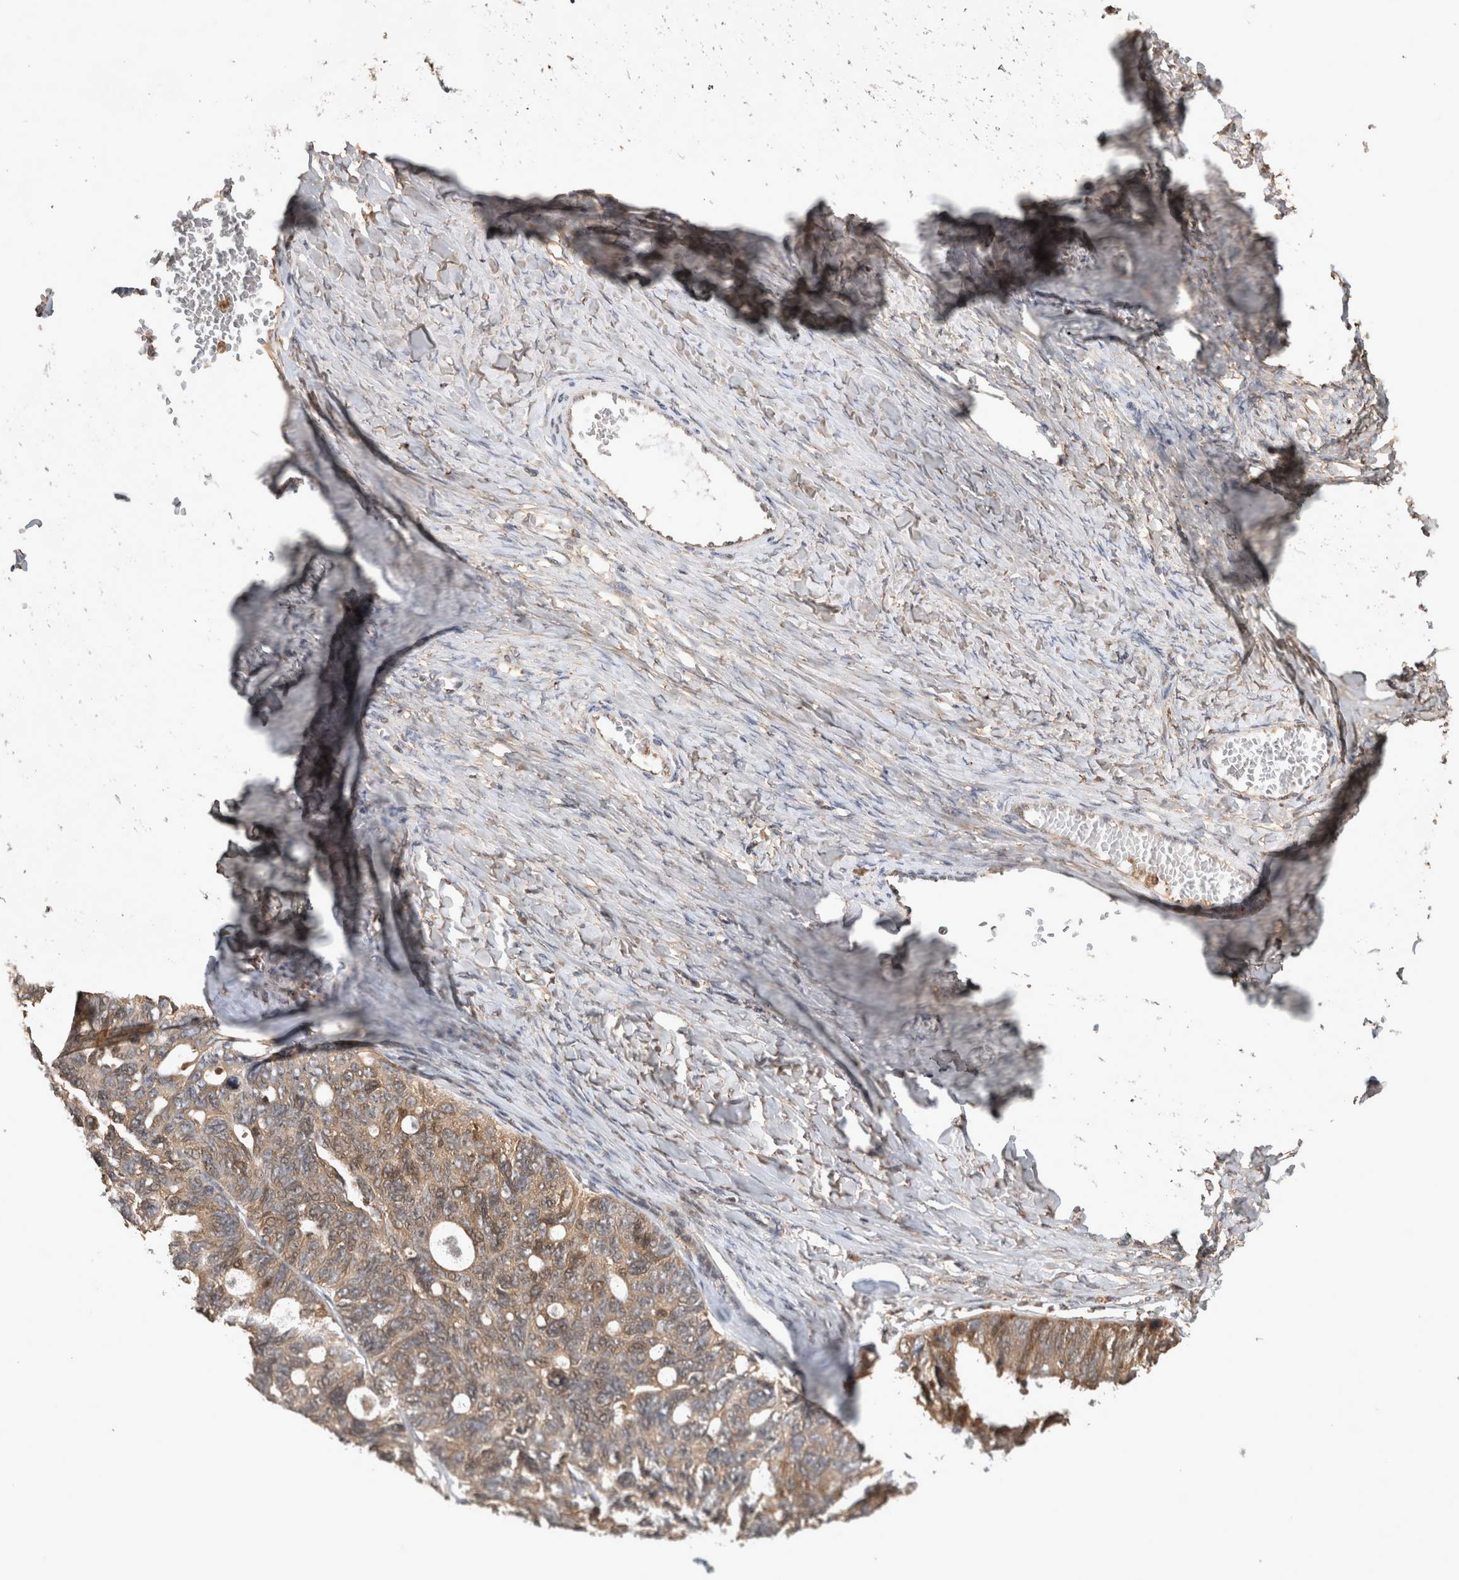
{"staining": {"intensity": "moderate", "quantity": "25%-75%", "location": "cytoplasmic/membranous"}, "tissue": "ovarian cancer", "cell_type": "Tumor cells", "image_type": "cancer", "snomed": [{"axis": "morphology", "description": "Cystadenocarcinoma, serous, NOS"}, {"axis": "topography", "description": "Ovary"}], "caption": "Immunohistochemistry (IHC) of human ovarian serous cystadenocarcinoma demonstrates medium levels of moderate cytoplasmic/membranous staining in approximately 25%-75% of tumor cells.", "gene": "OTUD7B", "patient": {"sex": "female", "age": 79}}